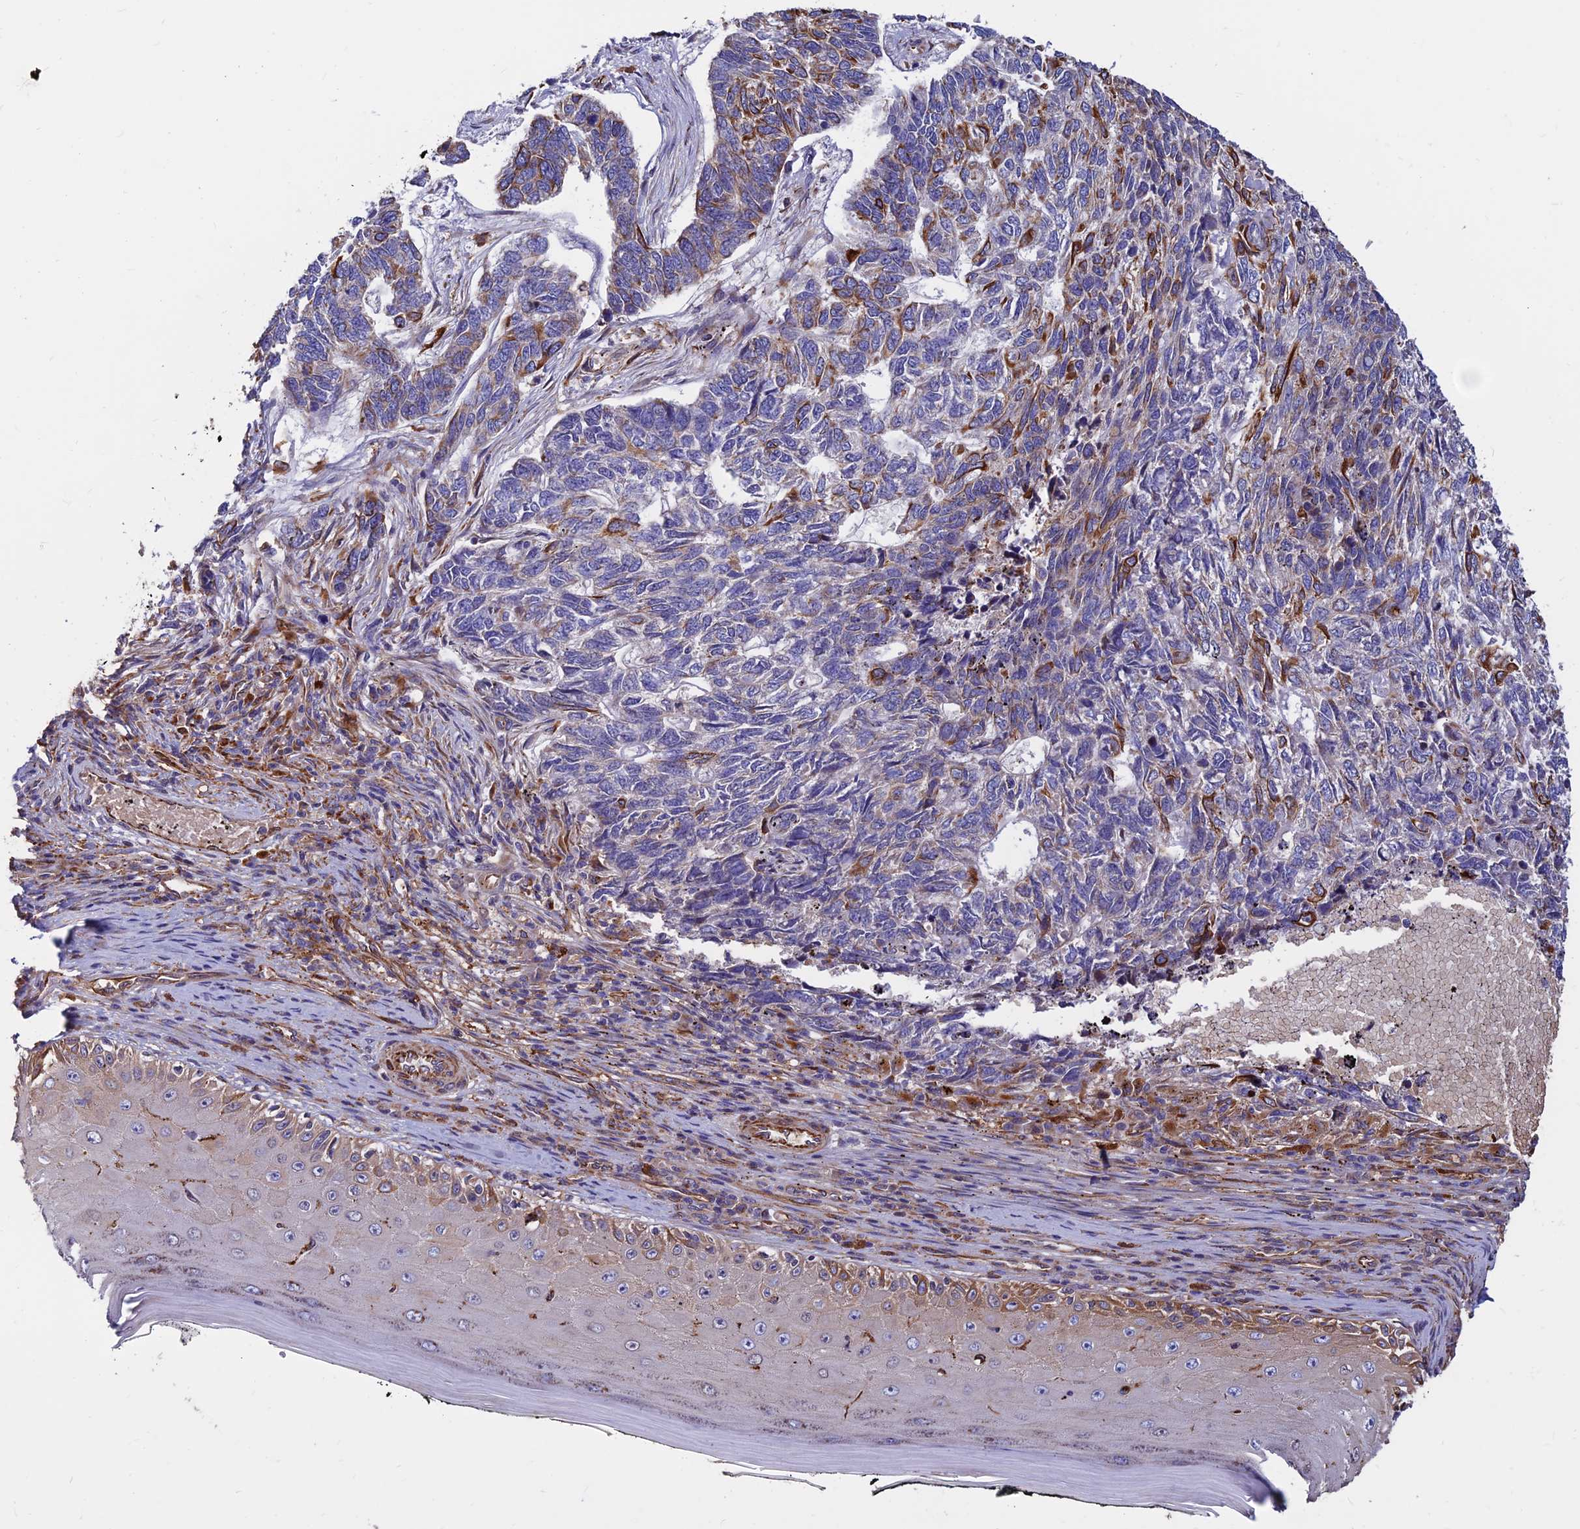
{"staining": {"intensity": "strong", "quantity": "<25%", "location": "cytoplasmic/membranous"}, "tissue": "skin cancer", "cell_type": "Tumor cells", "image_type": "cancer", "snomed": [{"axis": "morphology", "description": "Basal cell carcinoma"}, {"axis": "topography", "description": "Skin"}], "caption": "Skin cancer (basal cell carcinoma) stained with DAB (3,3'-diaminobenzidine) immunohistochemistry (IHC) demonstrates medium levels of strong cytoplasmic/membranous expression in about <25% of tumor cells. The protein of interest is stained brown, and the nuclei are stained in blue (DAB (3,3'-diaminobenzidine) IHC with brightfield microscopy, high magnification).", "gene": "CDK18", "patient": {"sex": "female", "age": 65}}